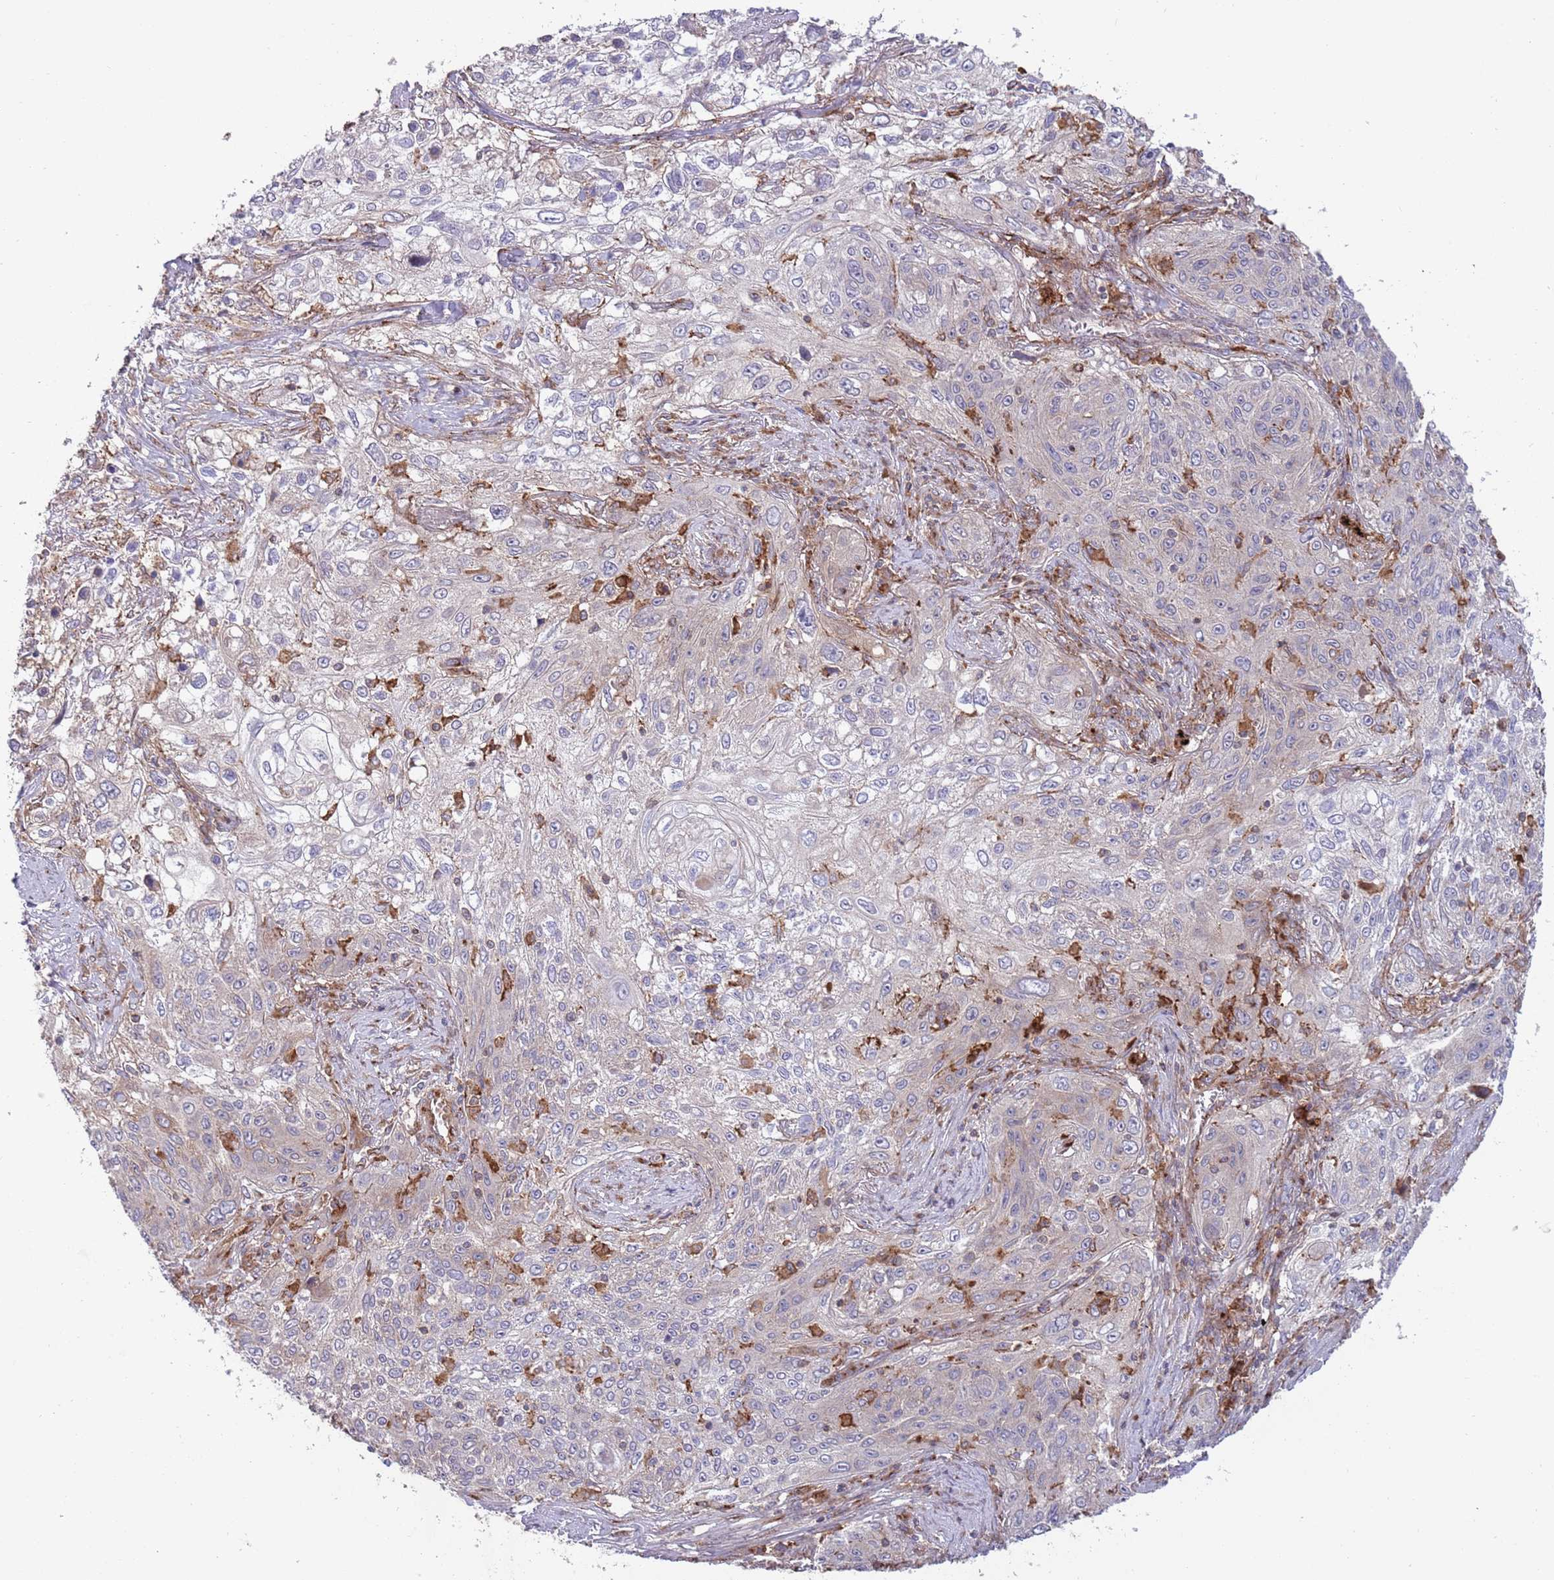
{"staining": {"intensity": "negative", "quantity": "none", "location": "none"}, "tissue": "lung cancer", "cell_type": "Tumor cells", "image_type": "cancer", "snomed": [{"axis": "morphology", "description": "Squamous cell carcinoma, NOS"}, {"axis": "topography", "description": "Lung"}], "caption": "Squamous cell carcinoma (lung) stained for a protein using immunohistochemistry displays no staining tumor cells.", "gene": "BTBD7", "patient": {"sex": "female", "age": 69}}